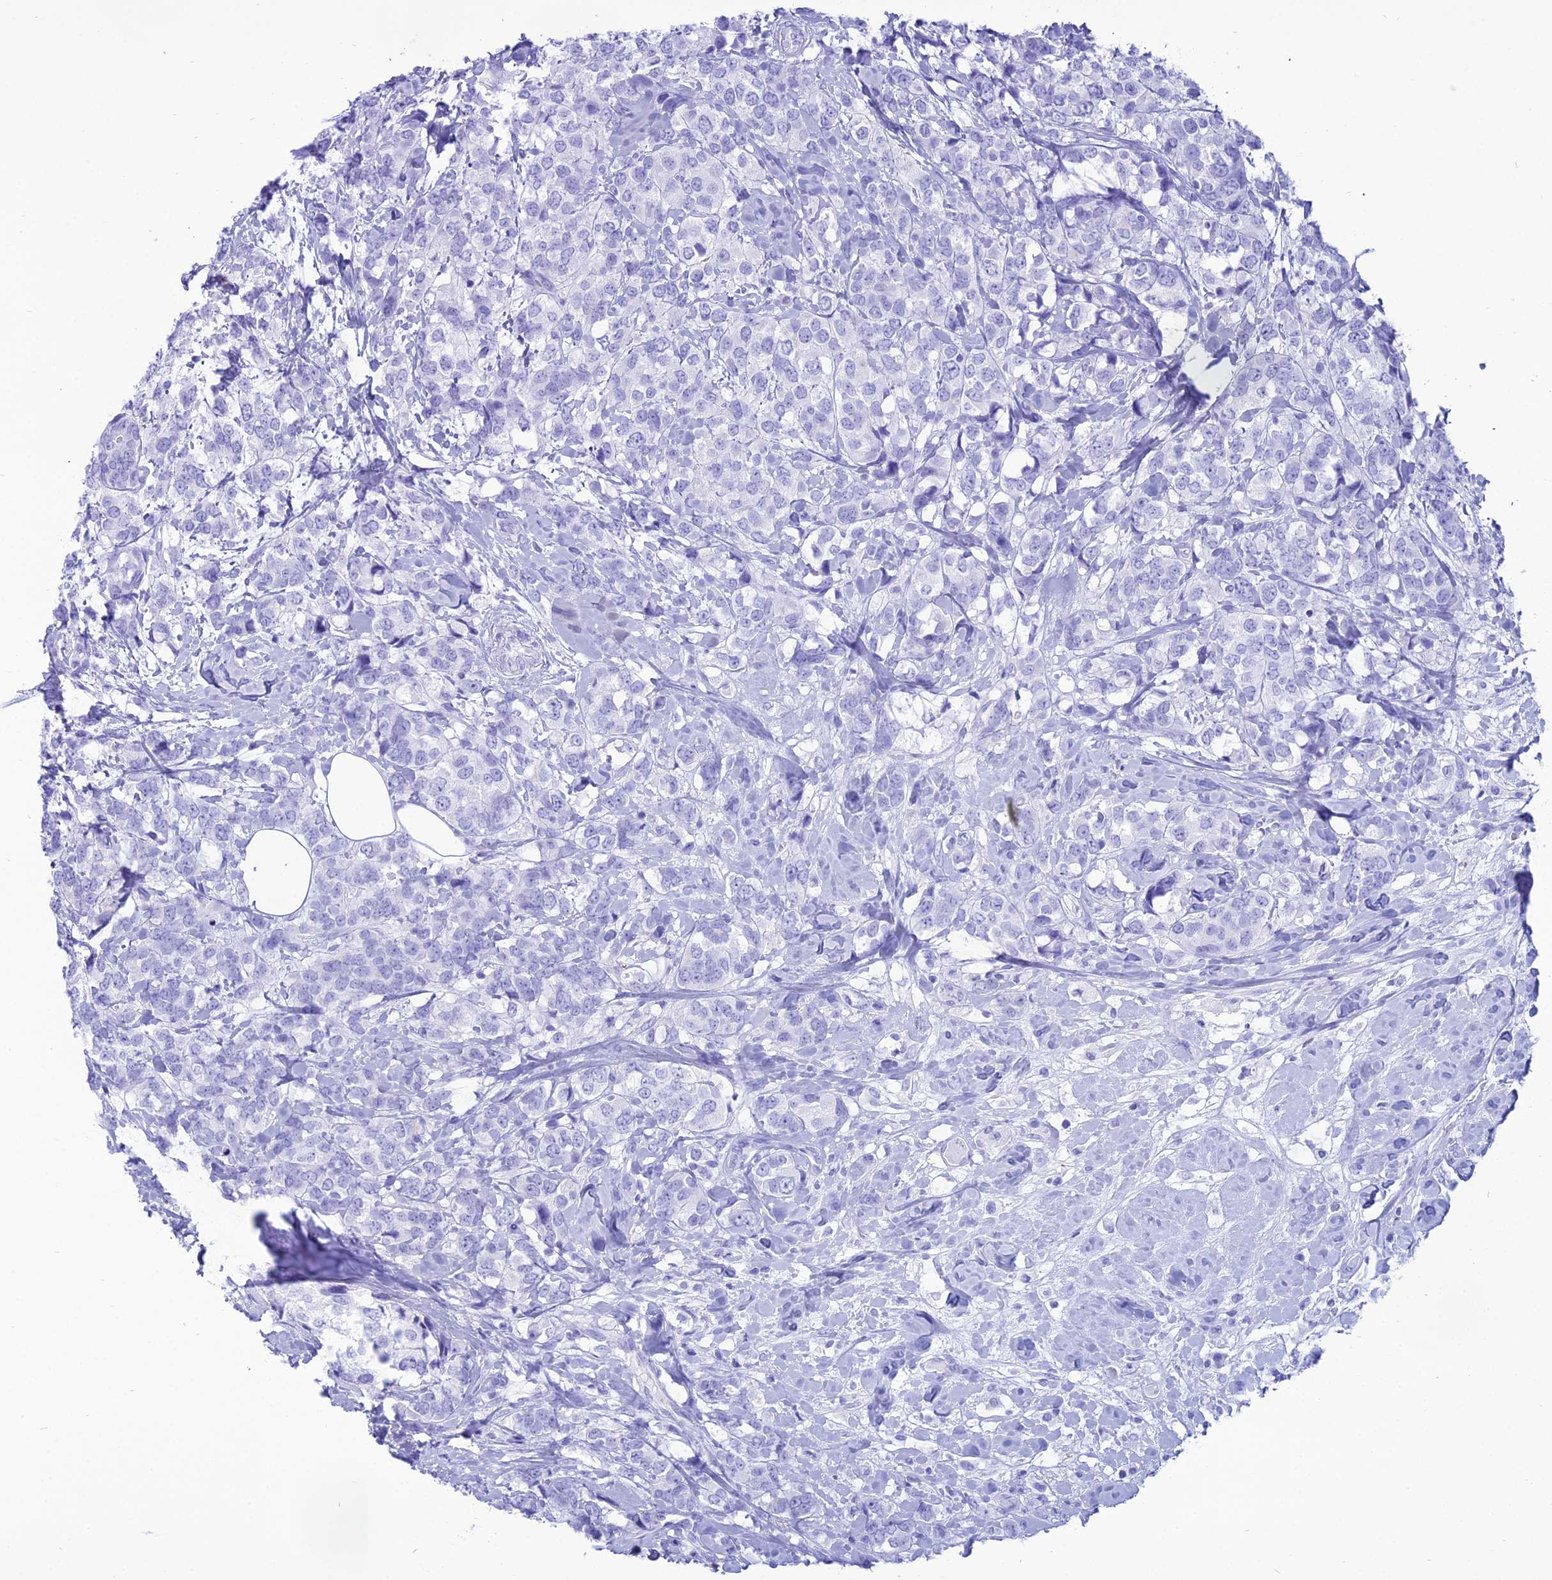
{"staining": {"intensity": "negative", "quantity": "none", "location": "none"}, "tissue": "breast cancer", "cell_type": "Tumor cells", "image_type": "cancer", "snomed": [{"axis": "morphology", "description": "Lobular carcinoma"}, {"axis": "topography", "description": "Breast"}], "caption": "Lobular carcinoma (breast) was stained to show a protein in brown. There is no significant positivity in tumor cells.", "gene": "PNMA5", "patient": {"sex": "female", "age": 59}}